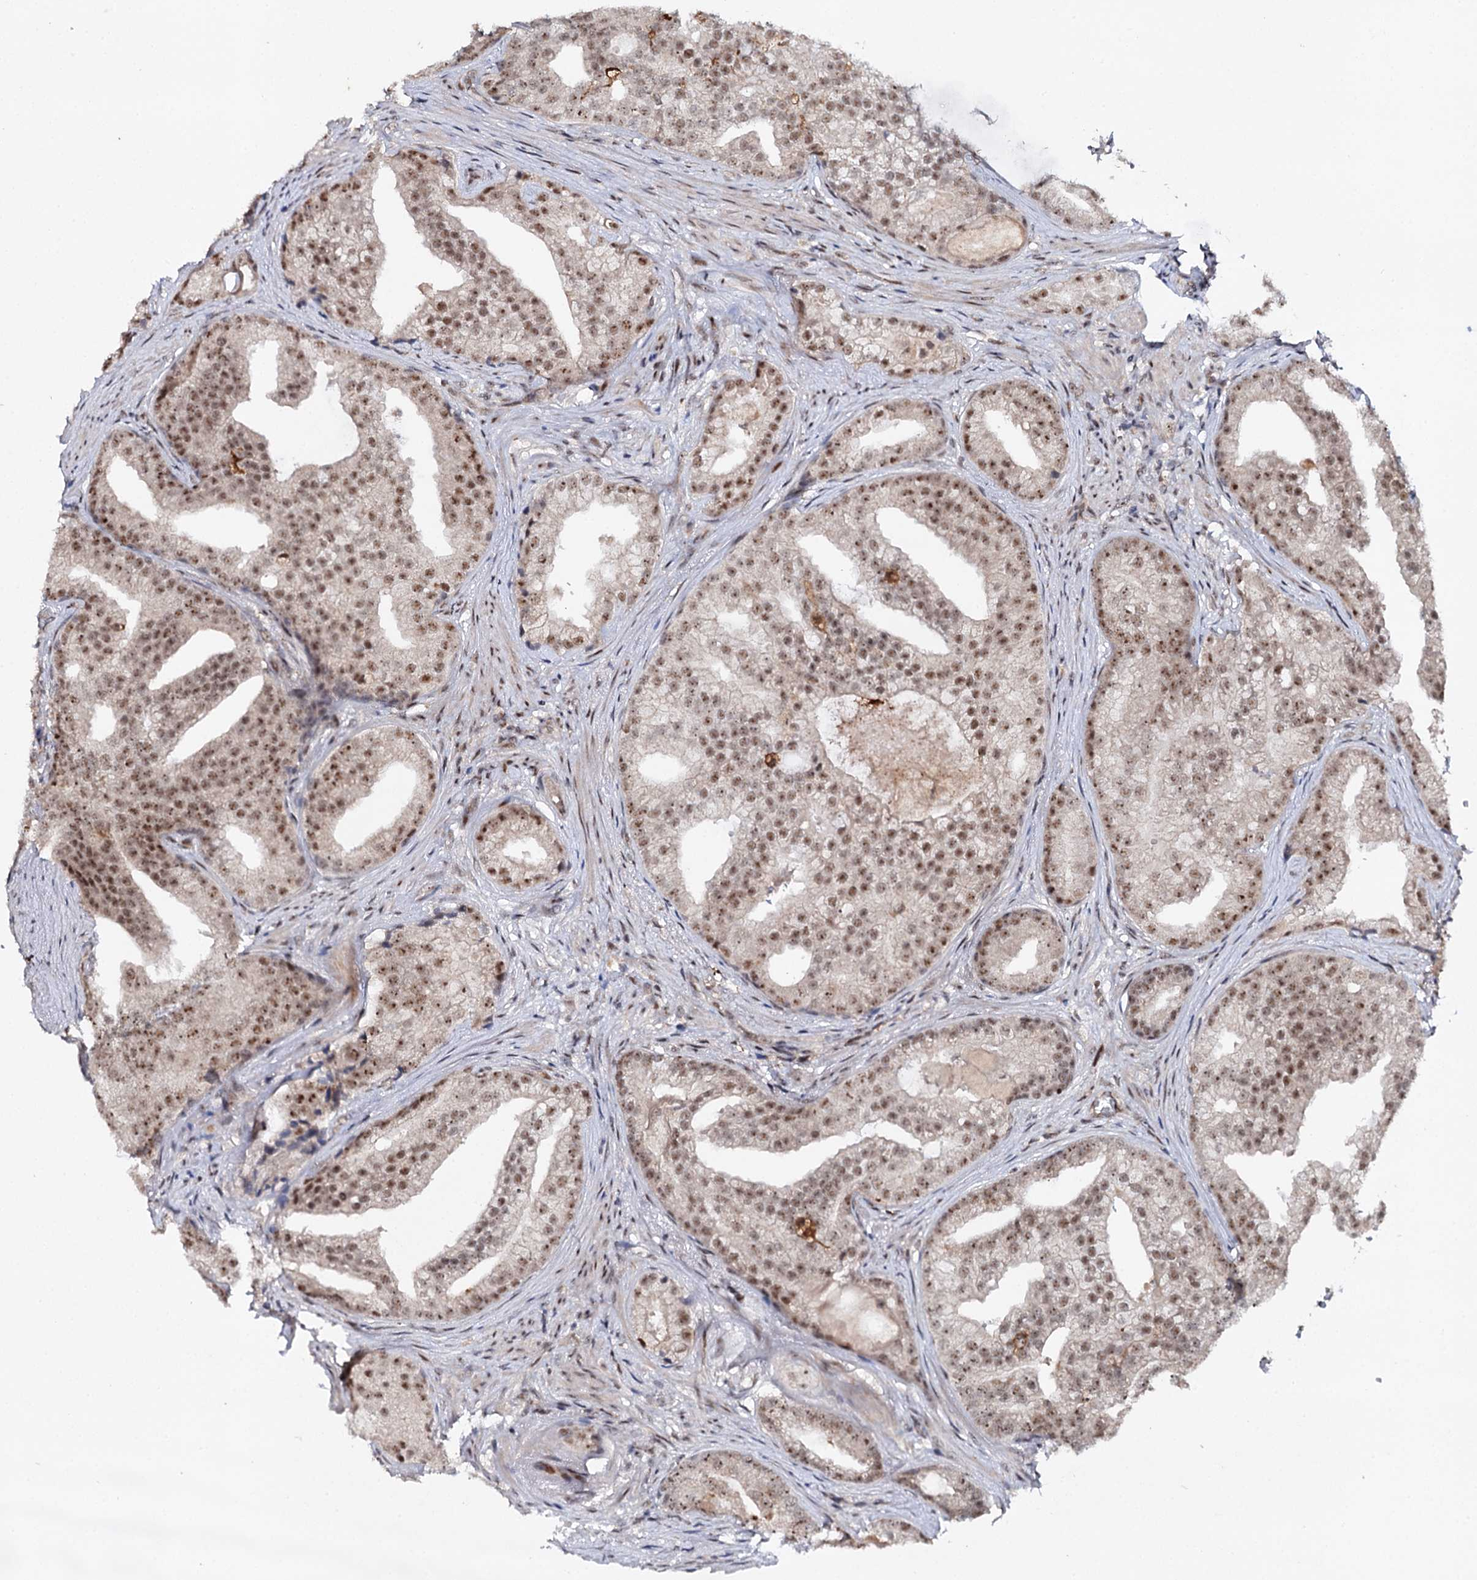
{"staining": {"intensity": "moderate", "quantity": ">75%", "location": "nuclear"}, "tissue": "prostate cancer", "cell_type": "Tumor cells", "image_type": "cancer", "snomed": [{"axis": "morphology", "description": "Adenocarcinoma, Low grade"}, {"axis": "topography", "description": "Prostate"}], "caption": "Prostate adenocarcinoma (low-grade) stained with a brown dye shows moderate nuclear positive positivity in approximately >75% of tumor cells.", "gene": "BUD13", "patient": {"sex": "male", "age": 71}}